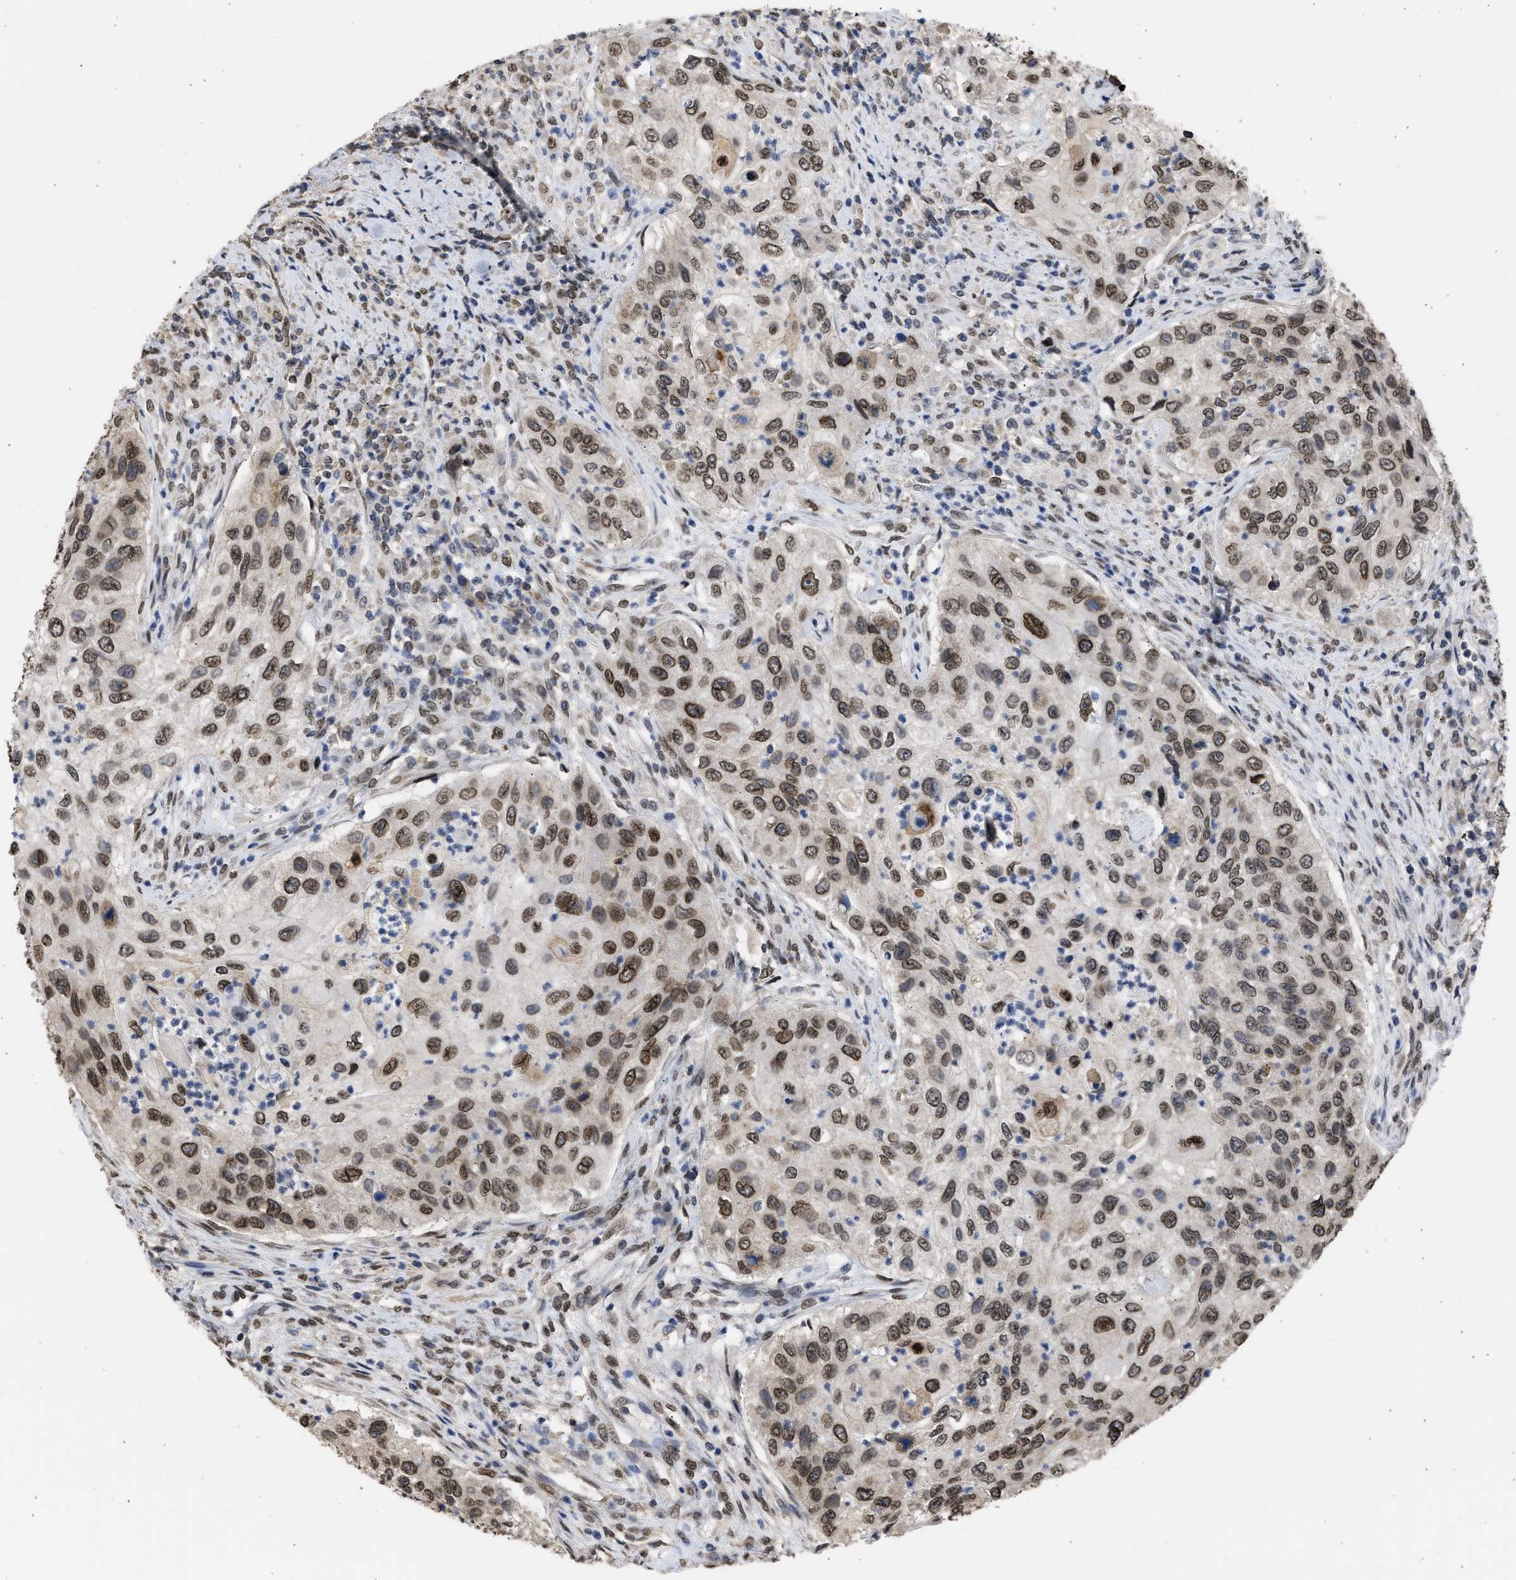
{"staining": {"intensity": "moderate", "quantity": ">75%", "location": "cytoplasmic/membranous,nuclear"}, "tissue": "urothelial cancer", "cell_type": "Tumor cells", "image_type": "cancer", "snomed": [{"axis": "morphology", "description": "Urothelial carcinoma, High grade"}, {"axis": "topography", "description": "Urinary bladder"}], "caption": "IHC photomicrograph of neoplastic tissue: high-grade urothelial carcinoma stained using immunohistochemistry shows medium levels of moderate protein expression localized specifically in the cytoplasmic/membranous and nuclear of tumor cells, appearing as a cytoplasmic/membranous and nuclear brown color.", "gene": "NUP35", "patient": {"sex": "female", "age": 60}}